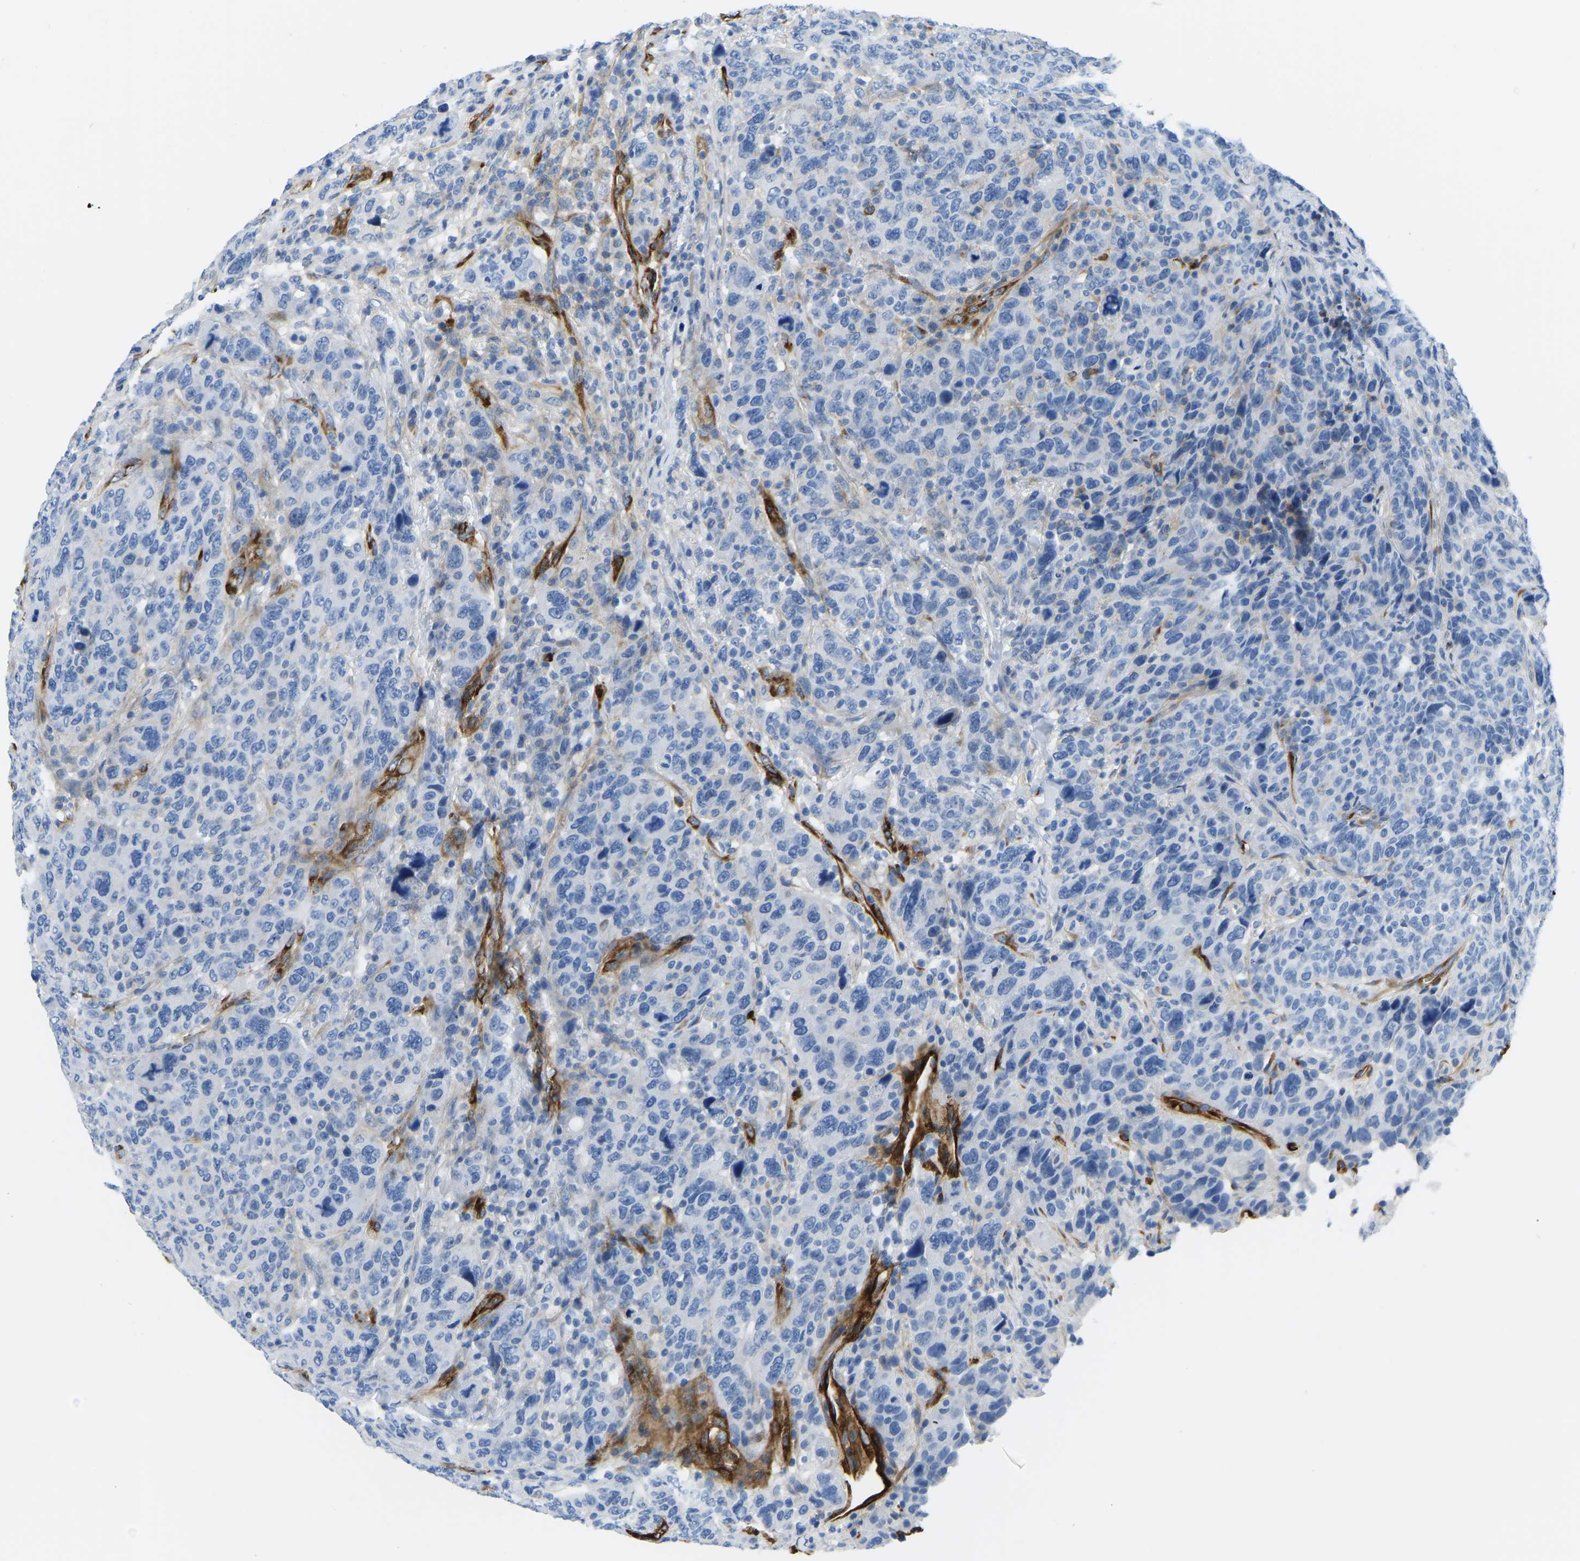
{"staining": {"intensity": "negative", "quantity": "none", "location": "none"}, "tissue": "breast cancer", "cell_type": "Tumor cells", "image_type": "cancer", "snomed": [{"axis": "morphology", "description": "Duct carcinoma"}, {"axis": "topography", "description": "Breast"}], "caption": "This is an immunohistochemistry photomicrograph of breast intraductal carcinoma. There is no expression in tumor cells.", "gene": "COL15A1", "patient": {"sex": "female", "age": 37}}